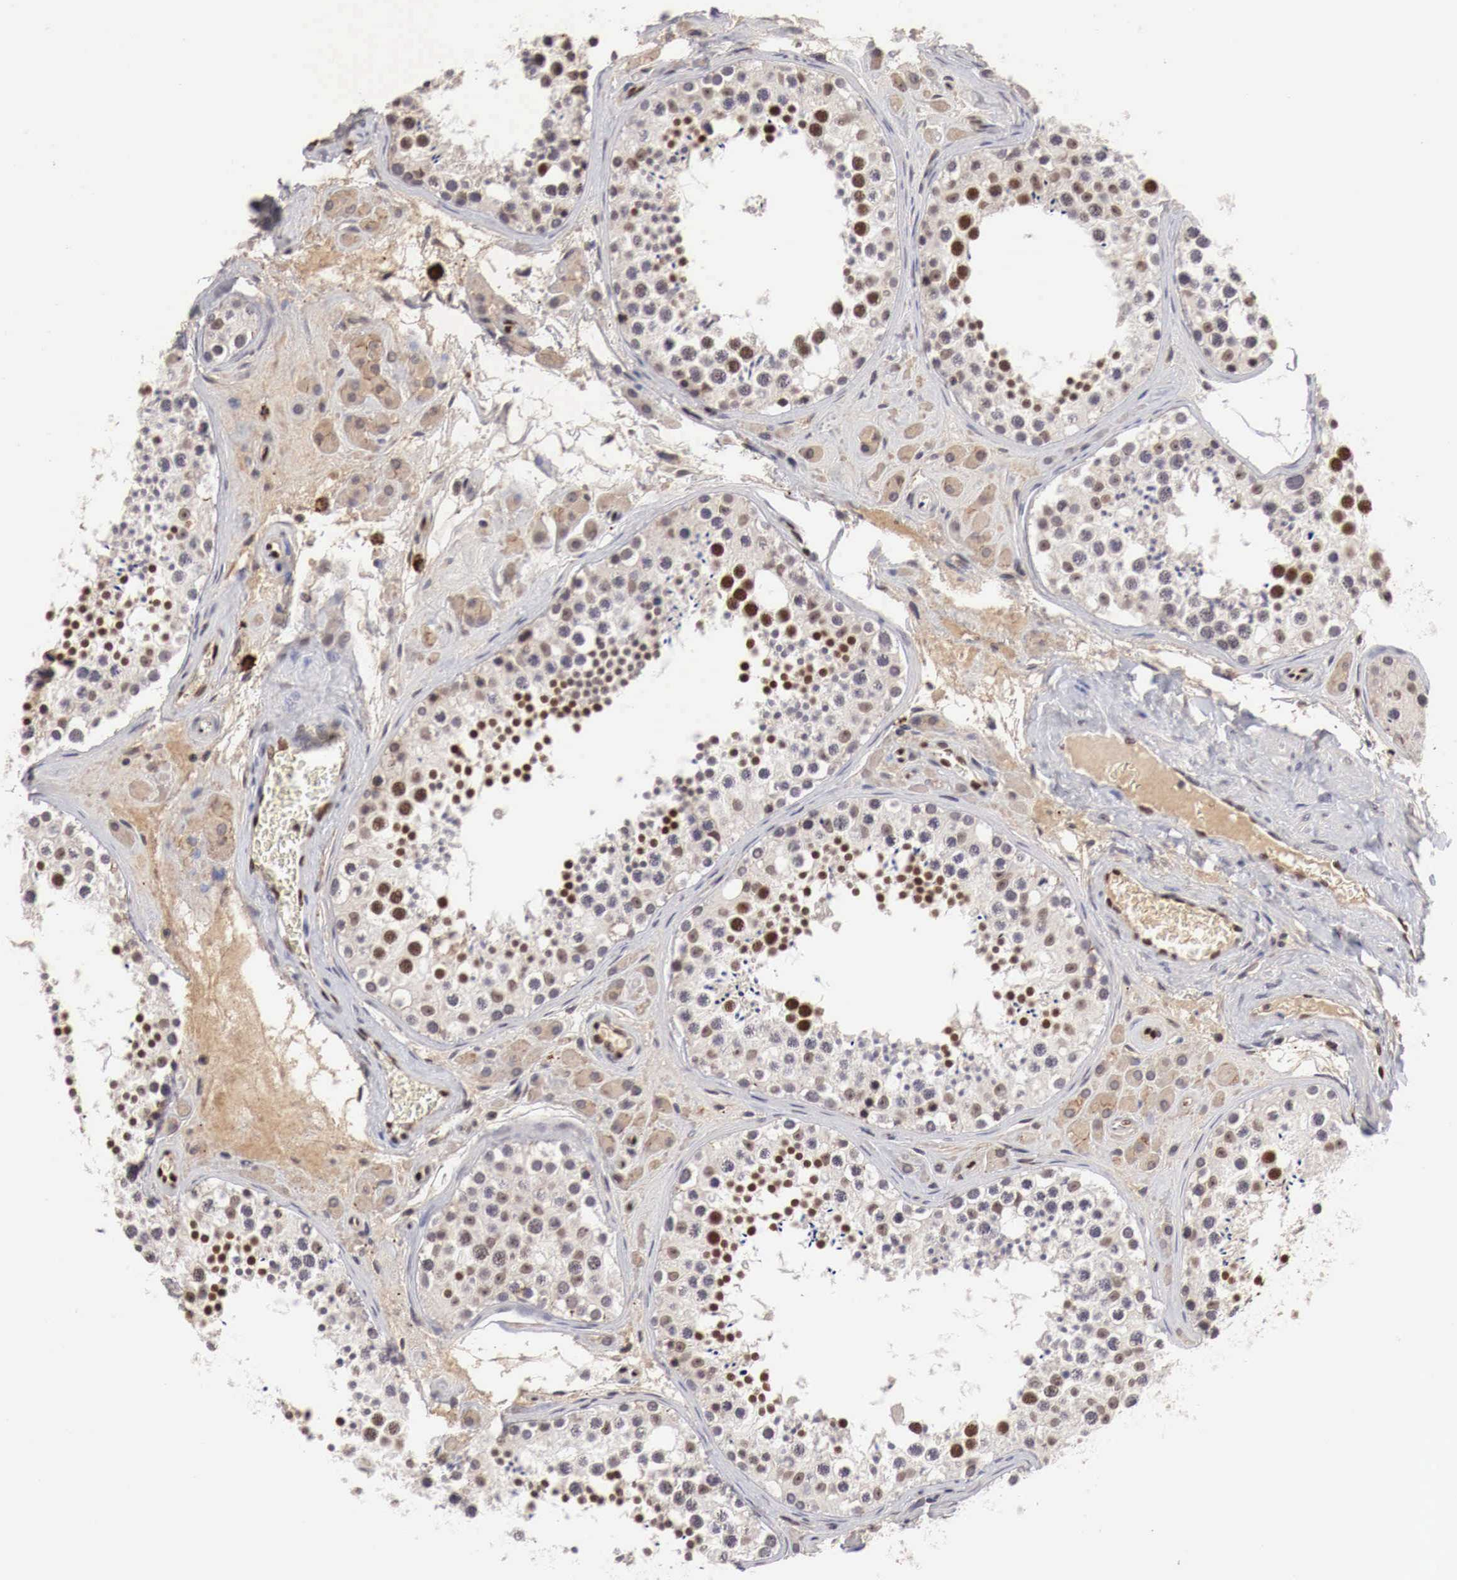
{"staining": {"intensity": "moderate", "quantity": "25%-75%", "location": "nuclear"}, "tissue": "testis", "cell_type": "Cells in seminiferous ducts", "image_type": "normal", "snomed": [{"axis": "morphology", "description": "Normal tissue, NOS"}, {"axis": "topography", "description": "Testis"}], "caption": "Brown immunohistochemical staining in benign human testis exhibits moderate nuclear staining in approximately 25%-75% of cells in seminiferous ducts. (Brightfield microscopy of DAB IHC at high magnification).", "gene": "DACH2", "patient": {"sex": "male", "age": 38}}